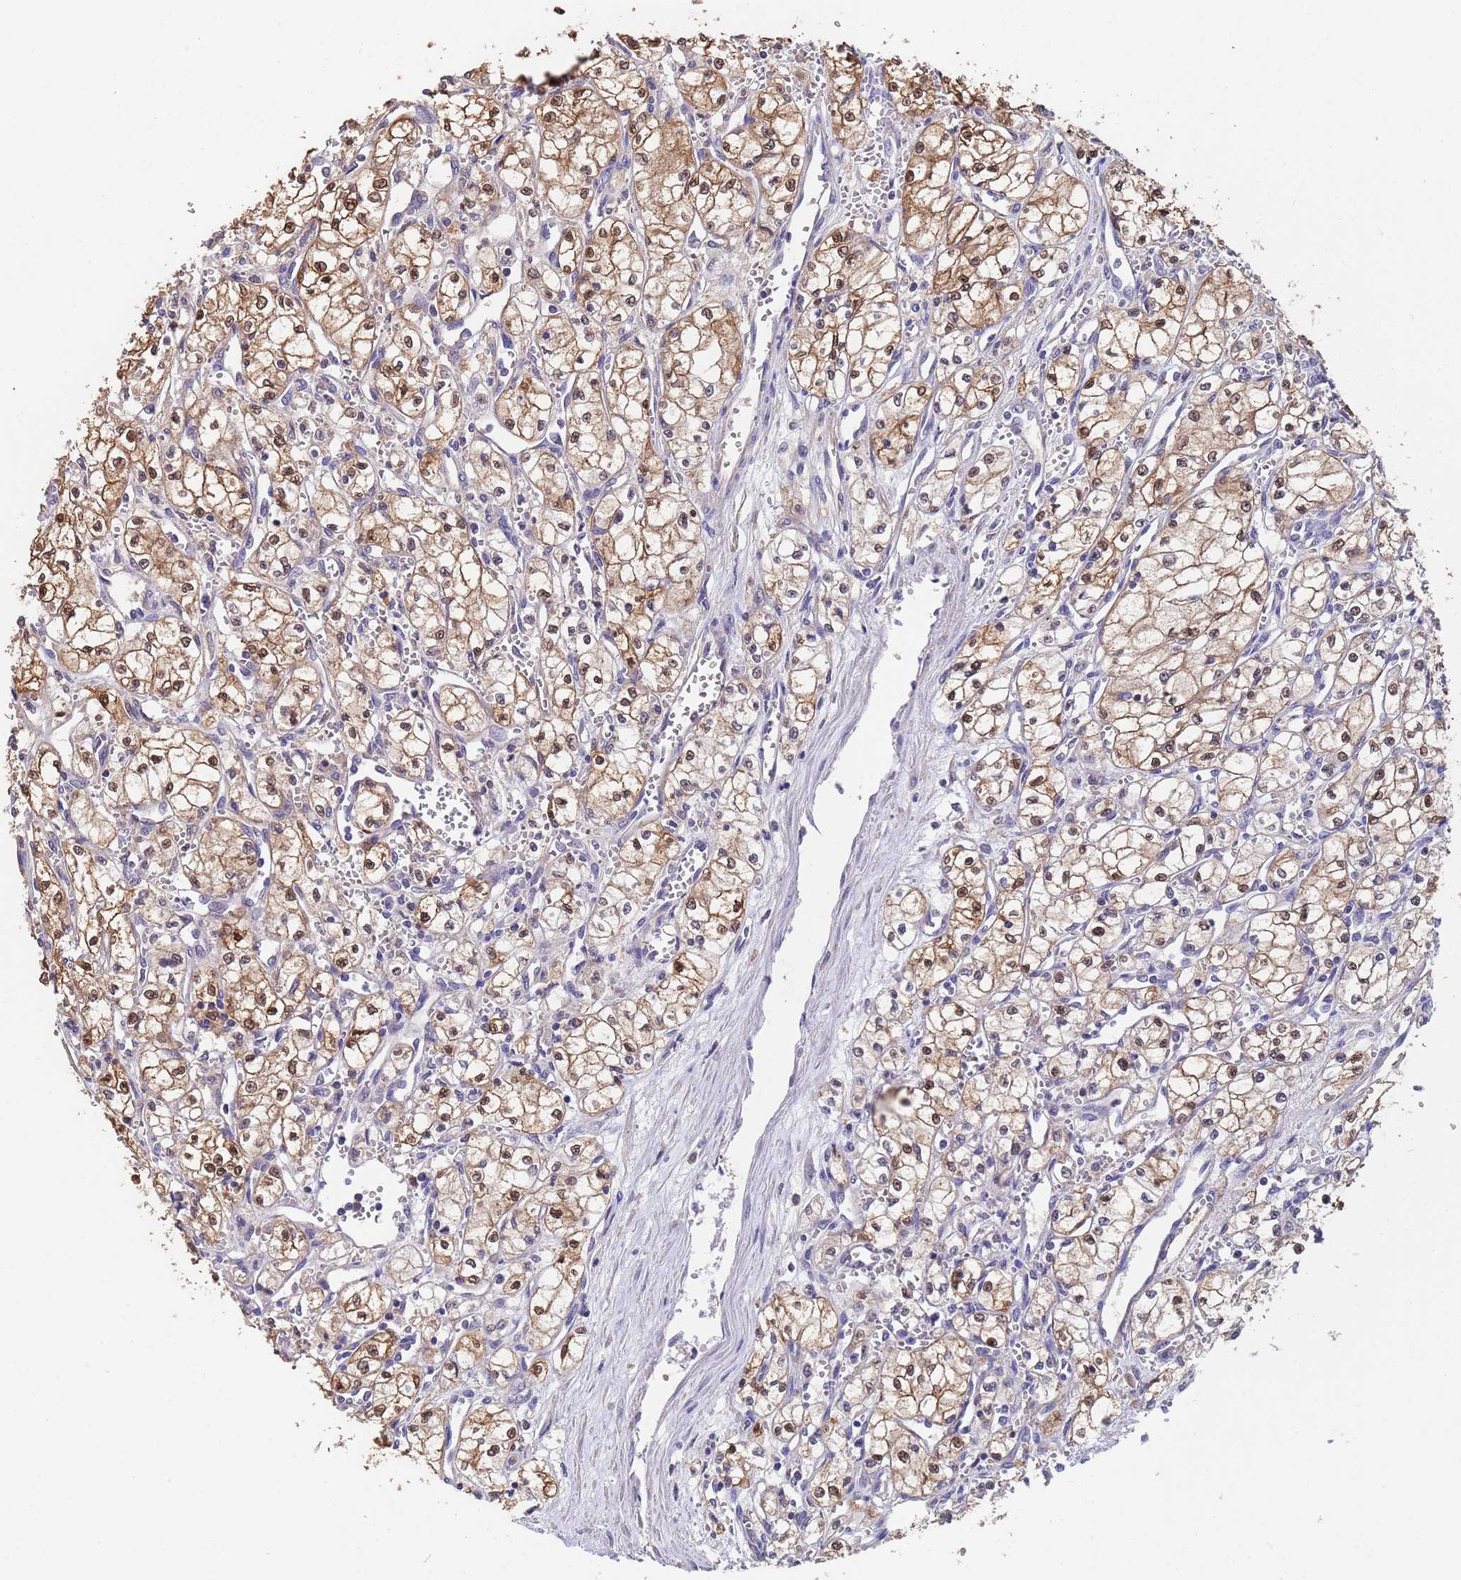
{"staining": {"intensity": "moderate", "quantity": ">75%", "location": "cytoplasmic/membranous,nuclear"}, "tissue": "renal cancer", "cell_type": "Tumor cells", "image_type": "cancer", "snomed": [{"axis": "morphology", "description": "Adenocarcinoma, NOS"}, {"axis": "topography", "description": "Kidney"}], "caption": "About >75% of tumor cells in adenocarcinoma (renal) display moderate cytoplasmic/membranous and nuclear protein expression as visualized by brown immunohistochemical staining.", "gene": "FAM25A", "patient": {"sex": "male", "age": 59}}